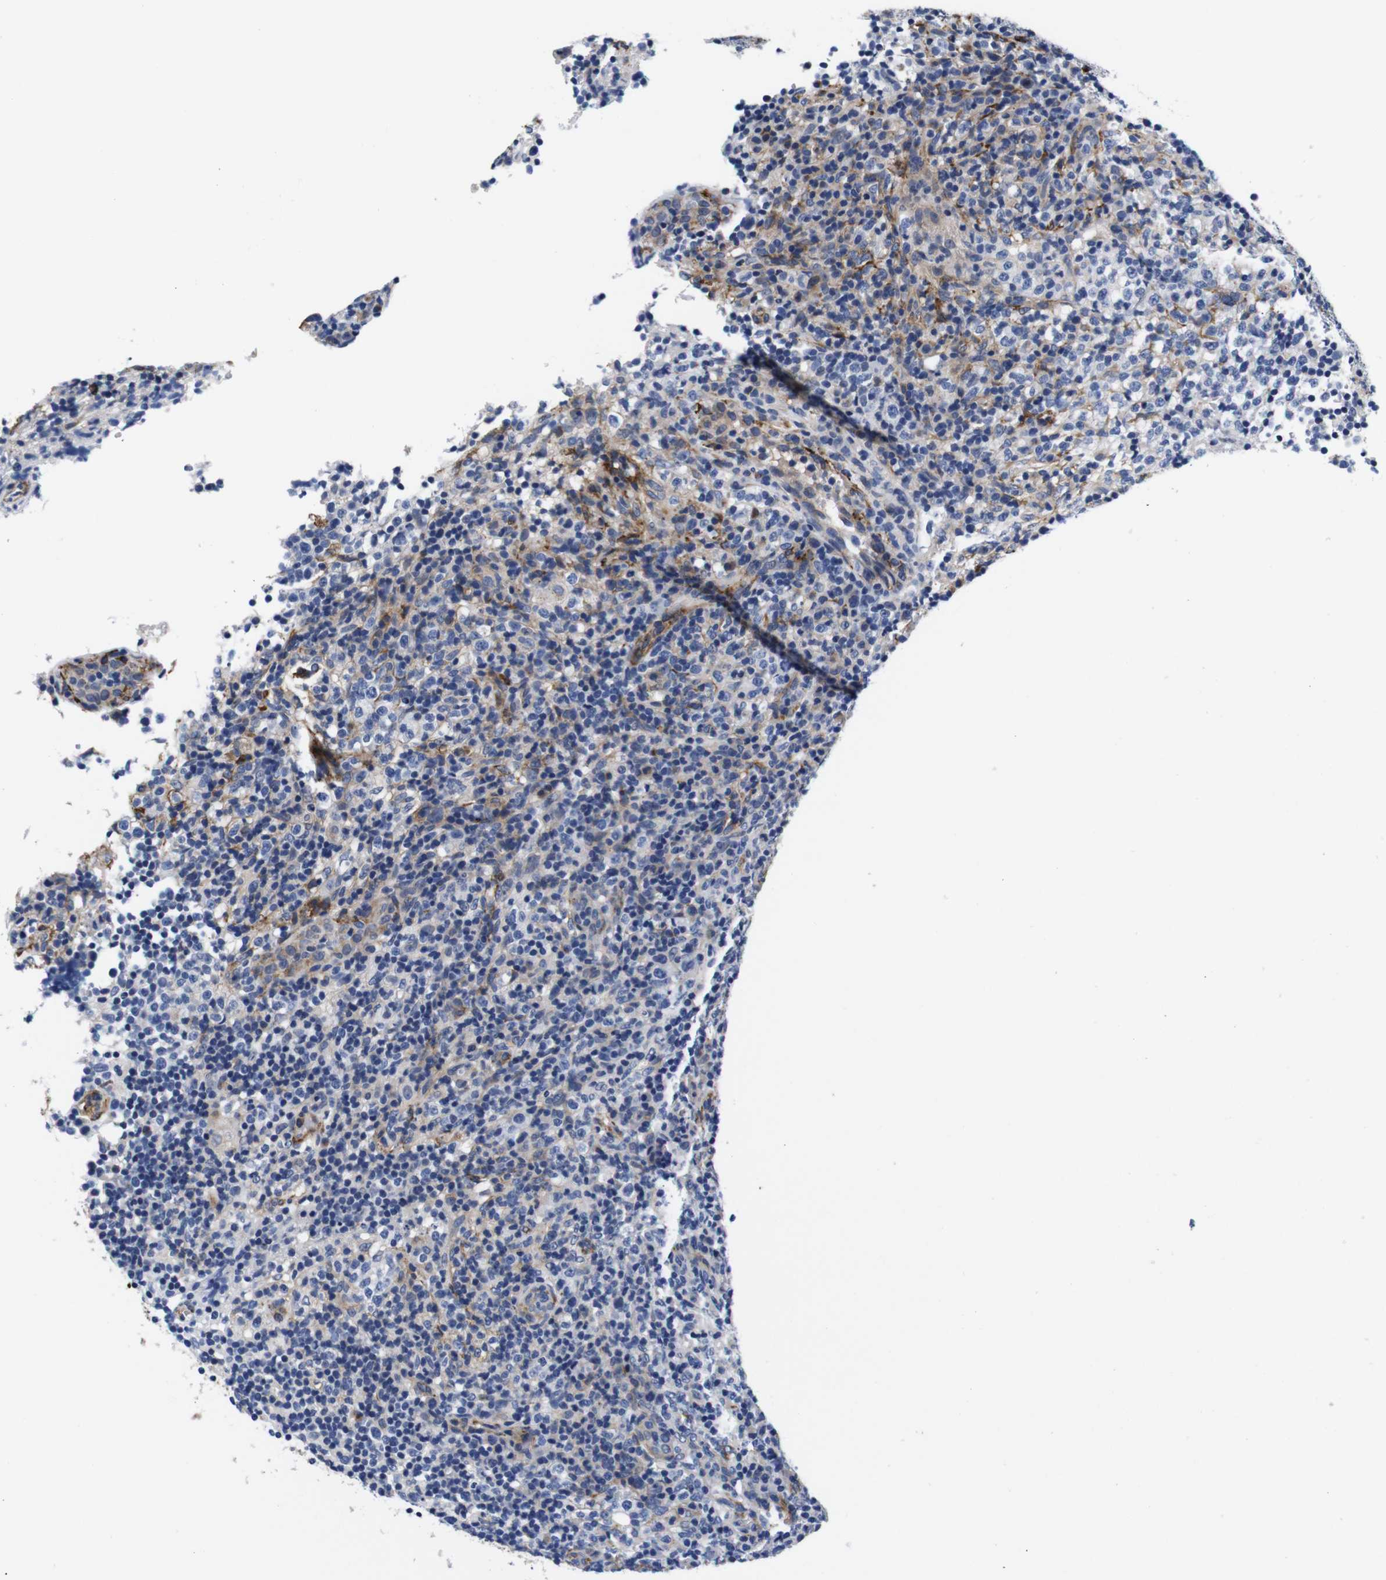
{"staining": {"intensity": "weak", "quantity": "<25%", "location": "cytoplasmic/membranous"}, "tissue": "lymphoma", "cell_type": "Tumor cells", "image_type": "cancer", "snomed": [{"axis": "morphology", "description": "Malignant lymphoma, non-Hodgkin's type, High grade"}, {"axis": "topography", "description": "Lymph node"}], "caption": "The histopathology image reveals no significant expression in tumor cells of high-grade malignant lymphoma, non-Hodgkin's type. The staining is performed using DAB (3,3'-diaminobenzidine) brown chromogen with nuclei counter-stained in using hematoxylin.", "gene": "LRIG1", "patient": {"sex": "female", "age": 76}}